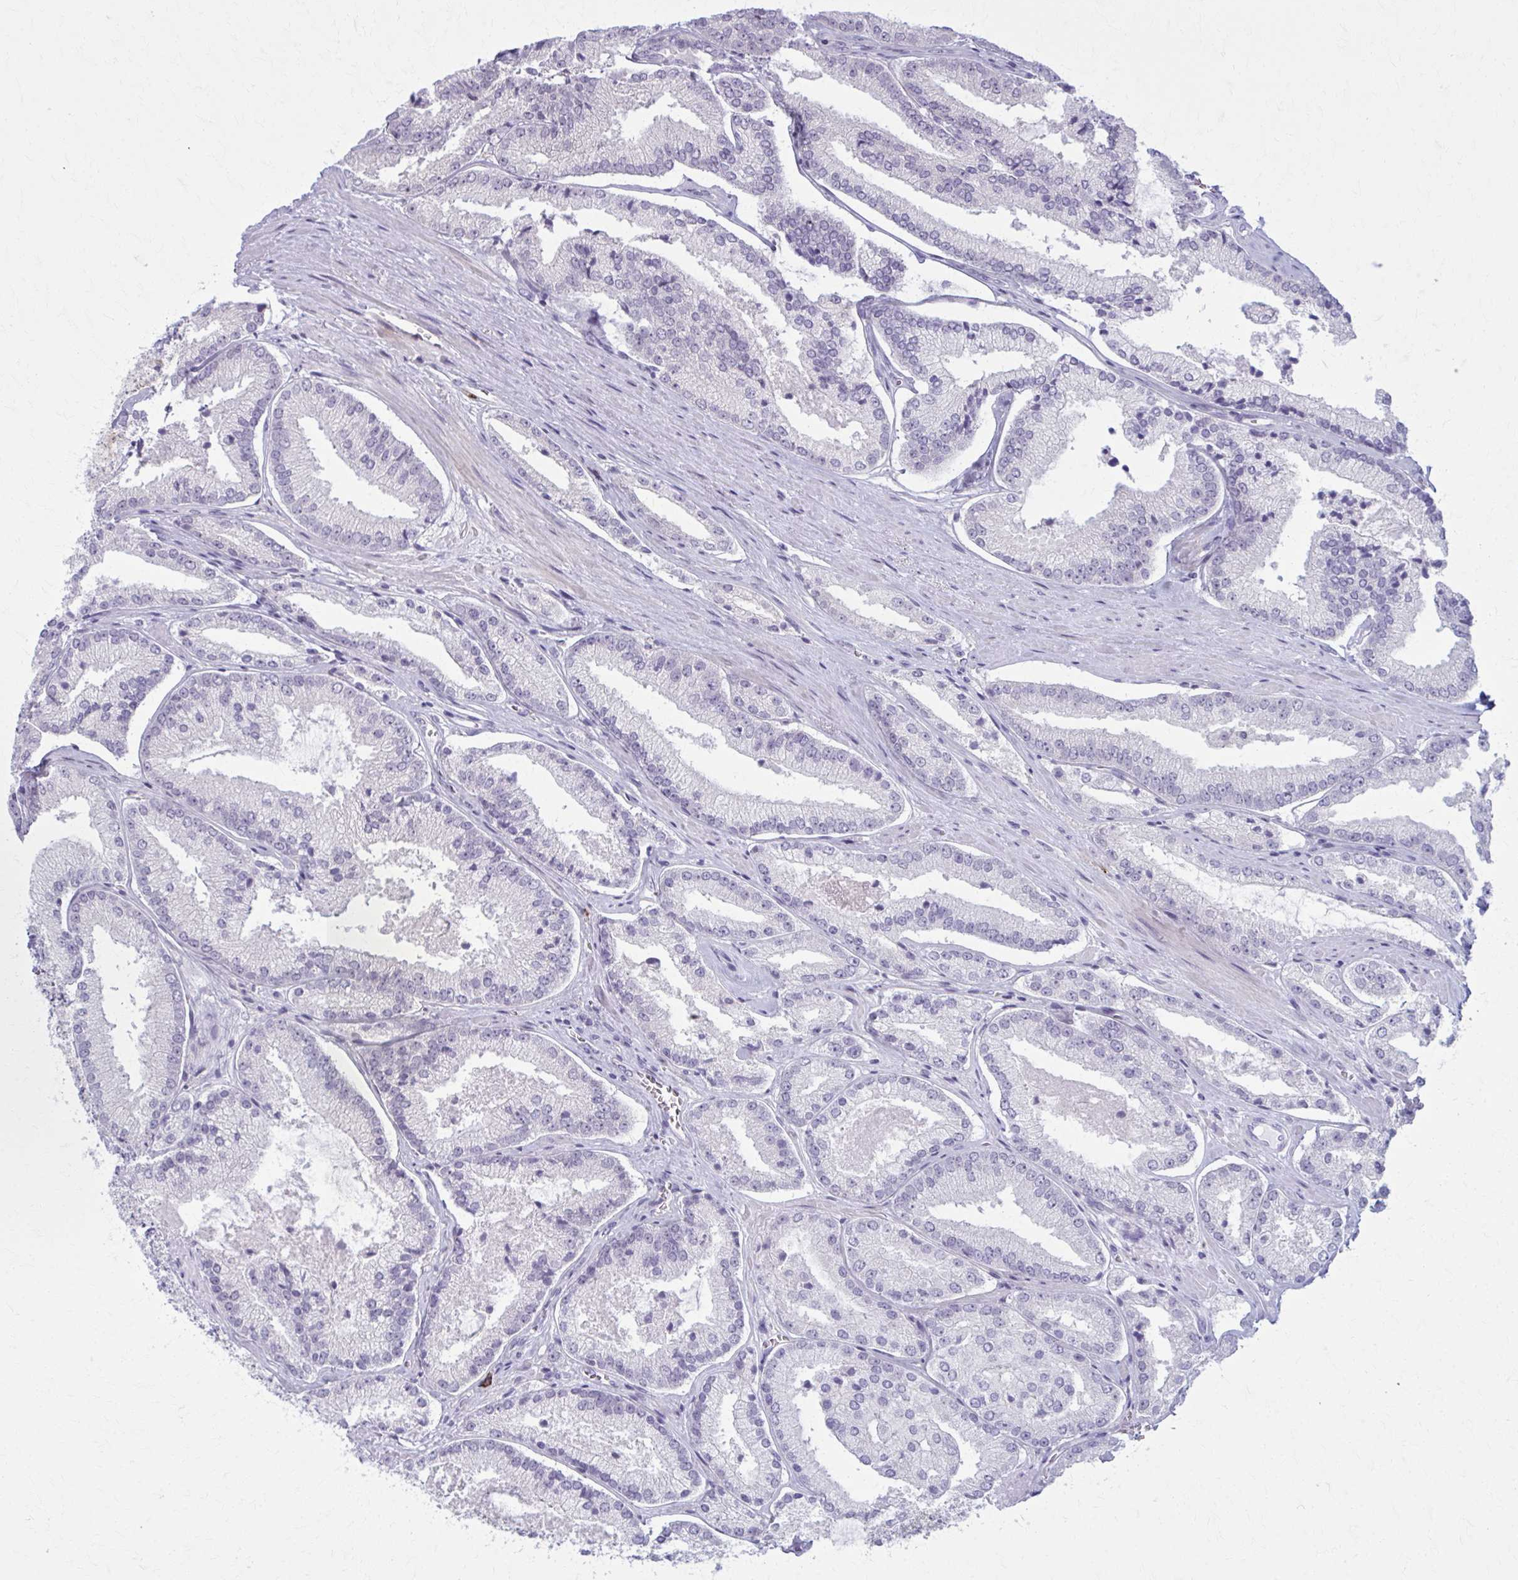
{"staining": {"intensity": "negative", "quantity": "none", "location": "none"}, "tissue": "prostate cancer", "cell_type": "Tumor cells", "image_type": "cancer", "snomed": [{"axis": "morphology", "description": "Adenocarcinoma, High grade"}, {"axis": "topography", "description": "Prostate"}], "caption": "Tumor cells are negative for brown protein staining in prostate cancer (high-grade adenocarcinoma).", "gene": "CD38", "patient": {"sex": "male", "age": 73}}